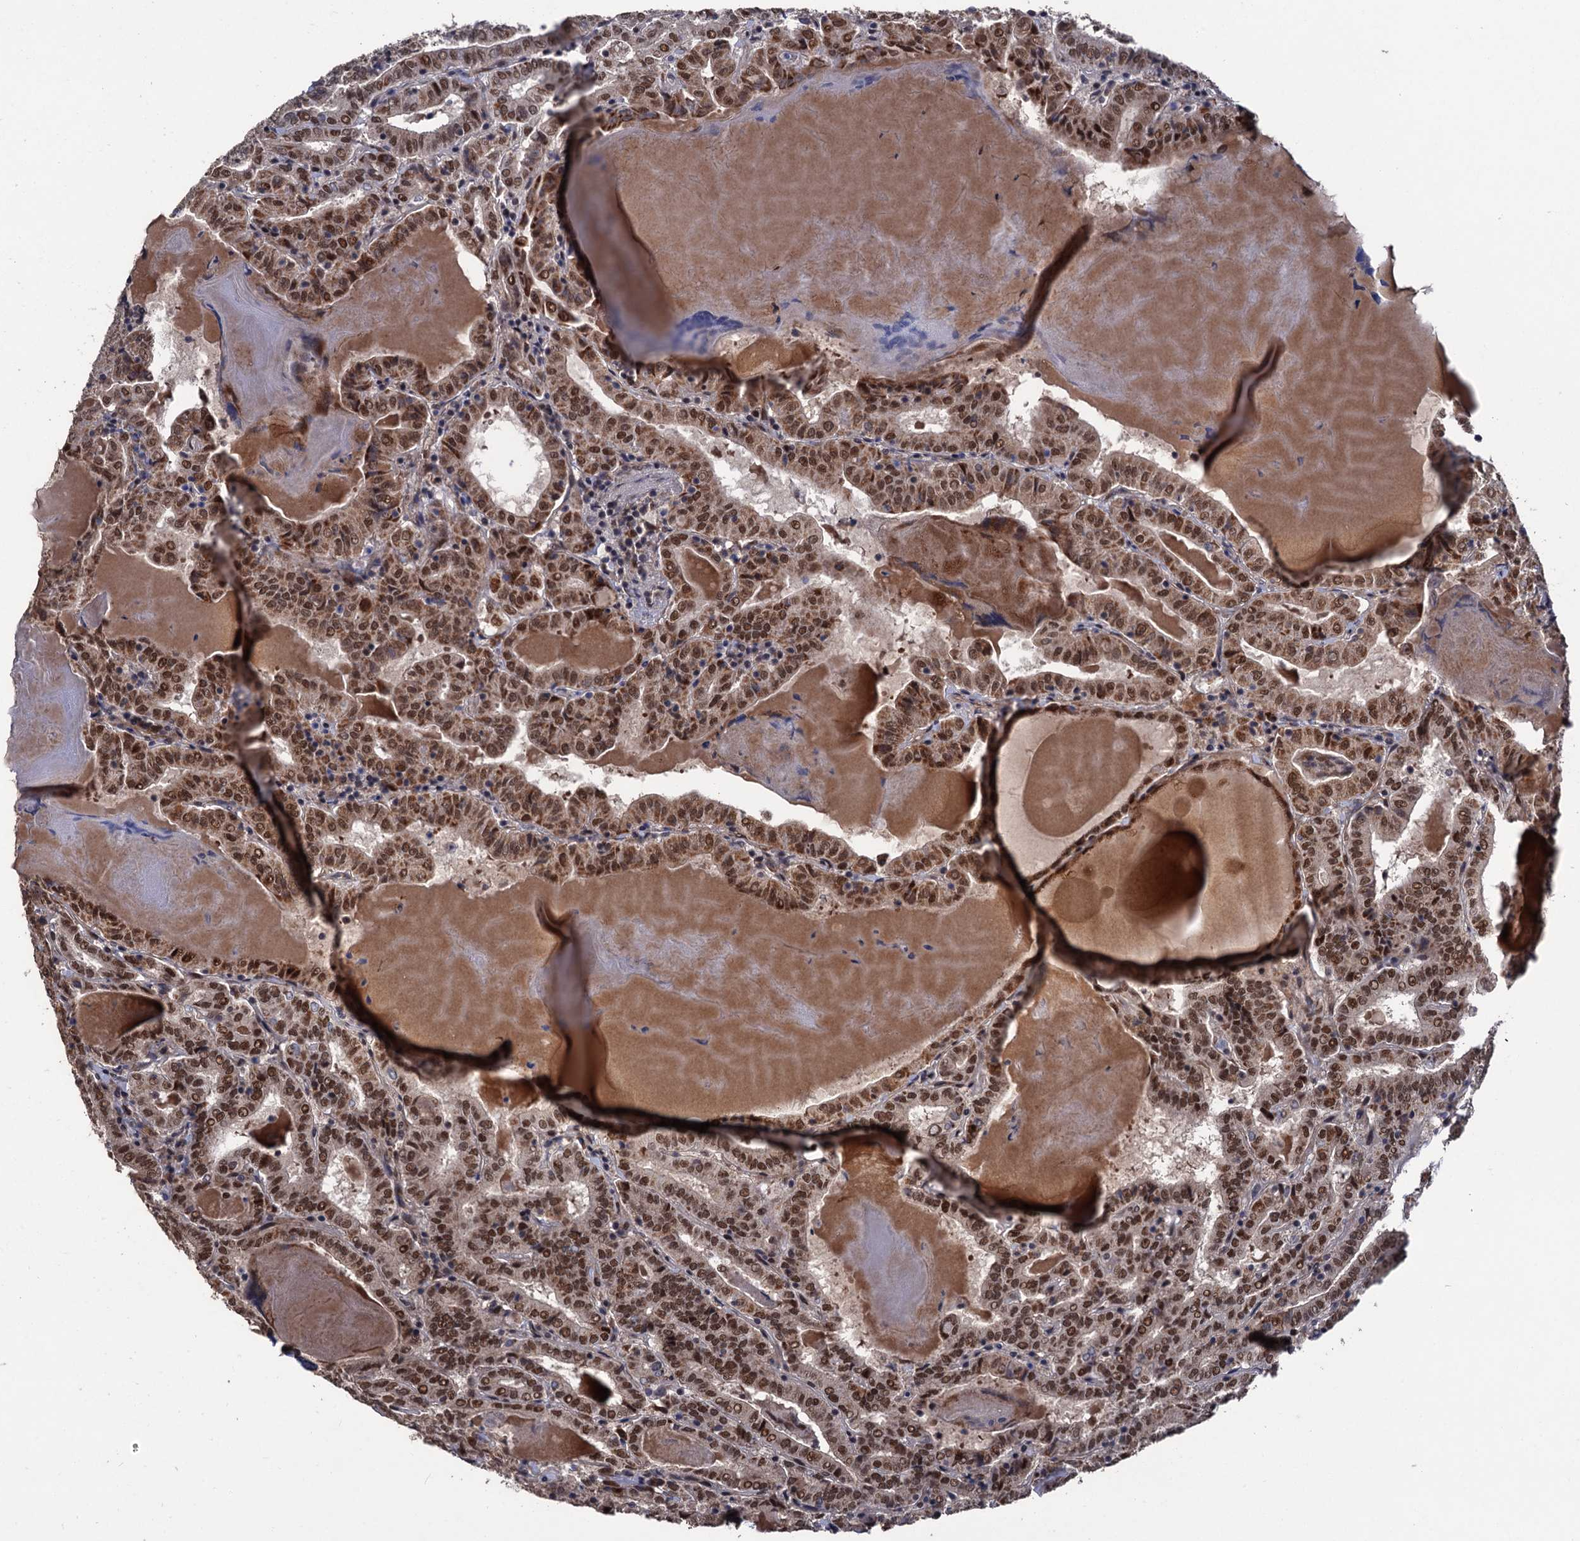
{"staining": {"intensity": "moderate", "quantity": ">75%", "location": "nuclear"}, "tissue": "thyroid cancer", "cell_type": "Tumor cells", "image_type": "cancer", "snomed": [{"axis": "morphology", "description": "Papillary adenocarcinoma, NOS"}, {"axis": "topography", "description": "Thyroid gland"}], "caption": "There is medium levels of moderate nuclear expression in tumor cells of papillary adenocarcinoma (thyroid), as demonstrated by immunohistochemical staining (brown color).", "gene": "LRRC63", "patient": {"sex": "female", "age": 72}}